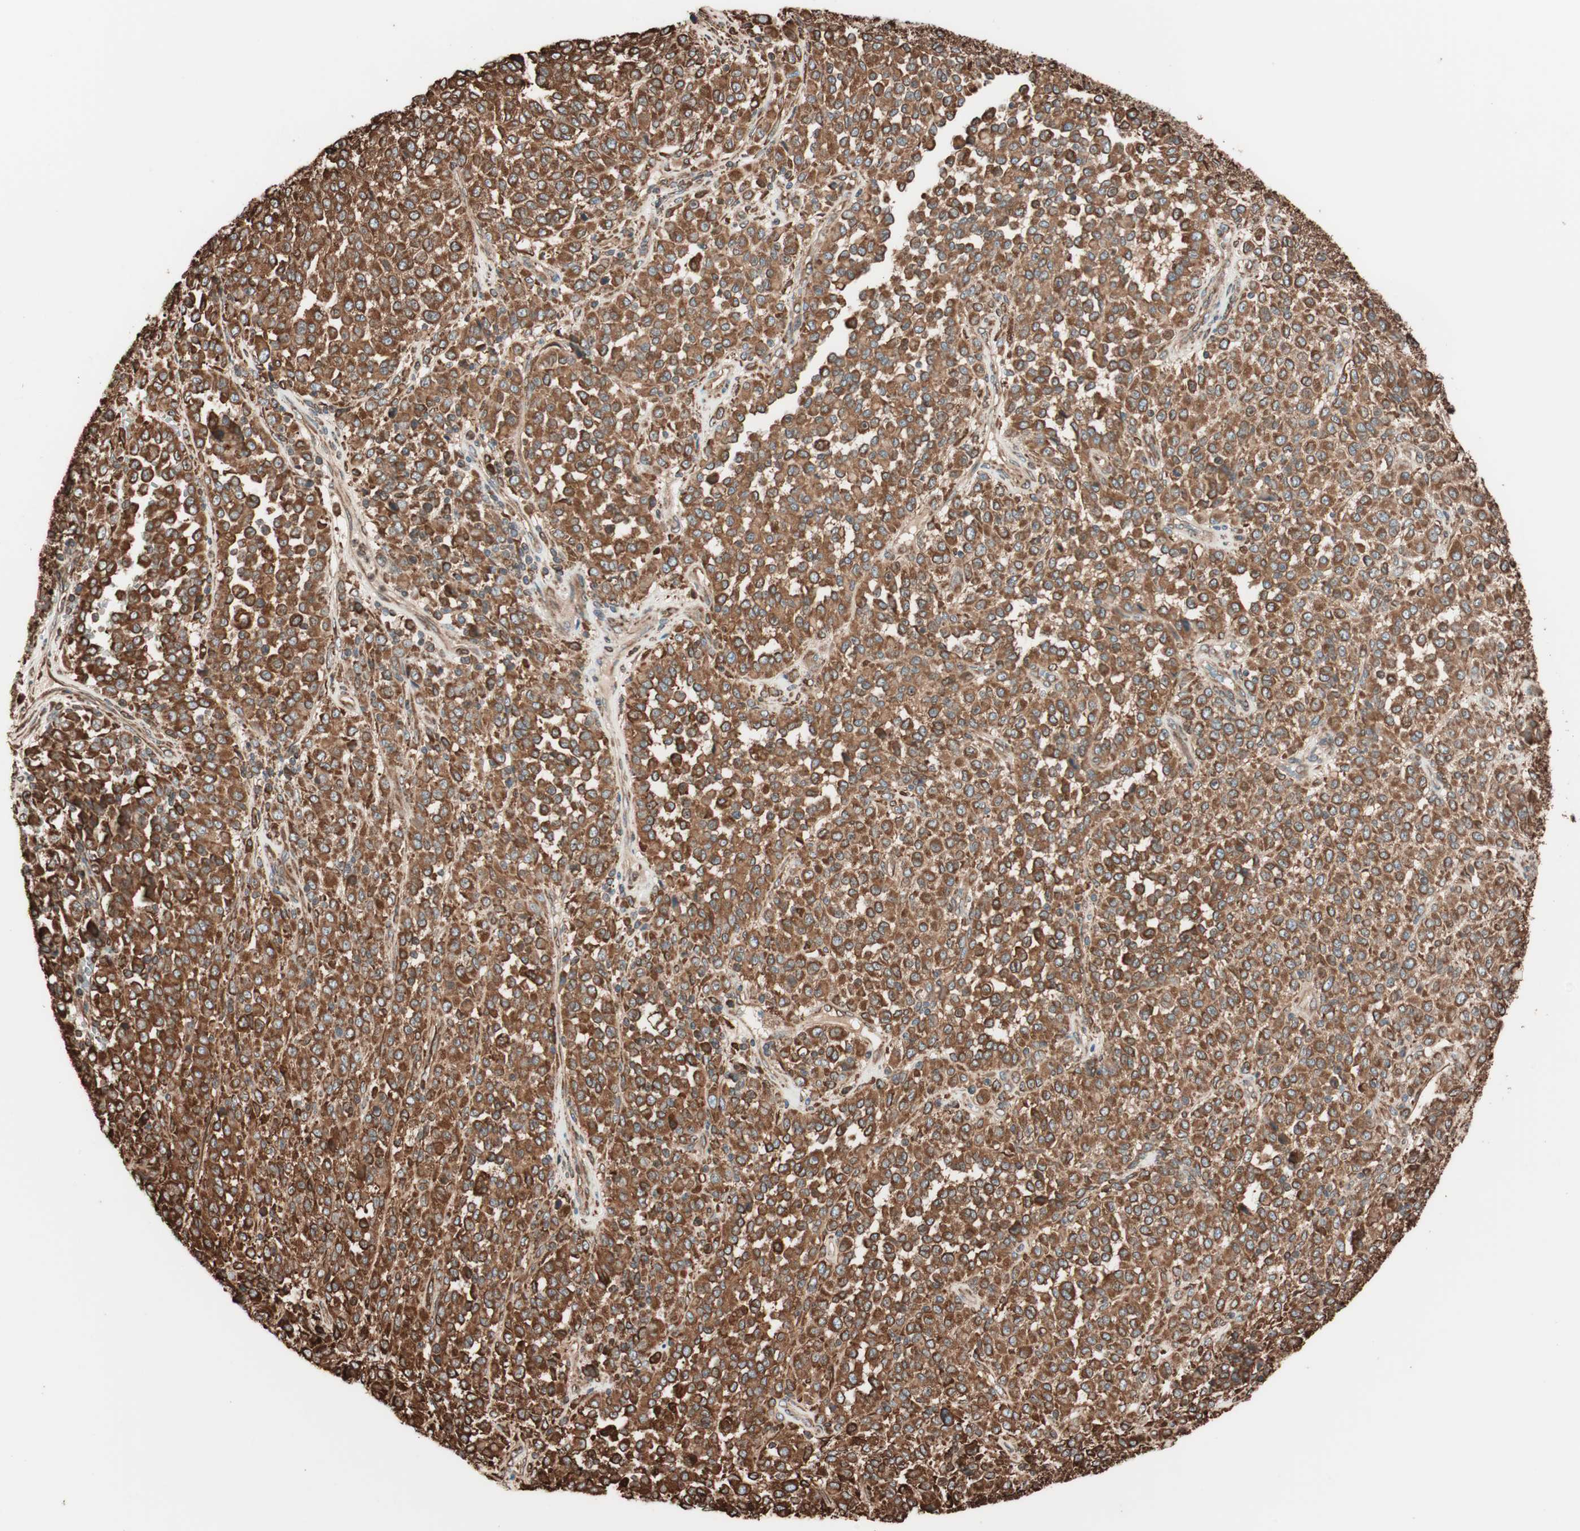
{"staining": {"intensity": "strong", "quantity": ">75%", "location": "cytoplasmic/membranous"}, "tissue": "melanoma", "cell_type": "Tumor cells", "image_type": "cancer", "snomed": [{"axis": "morphology", "description": "Malignant melanoma, Metastatic site"}, {"axis": "topography", "description": "Pancreas"}], "caption": "Immunohistochemistry (IHC) of human melanoma displays high levels of strong cytoplasmic/membranous expression in about >75% of tumor cells.", "gene": "VEGFA", "patient": {"sex": "female", "age": 30}}